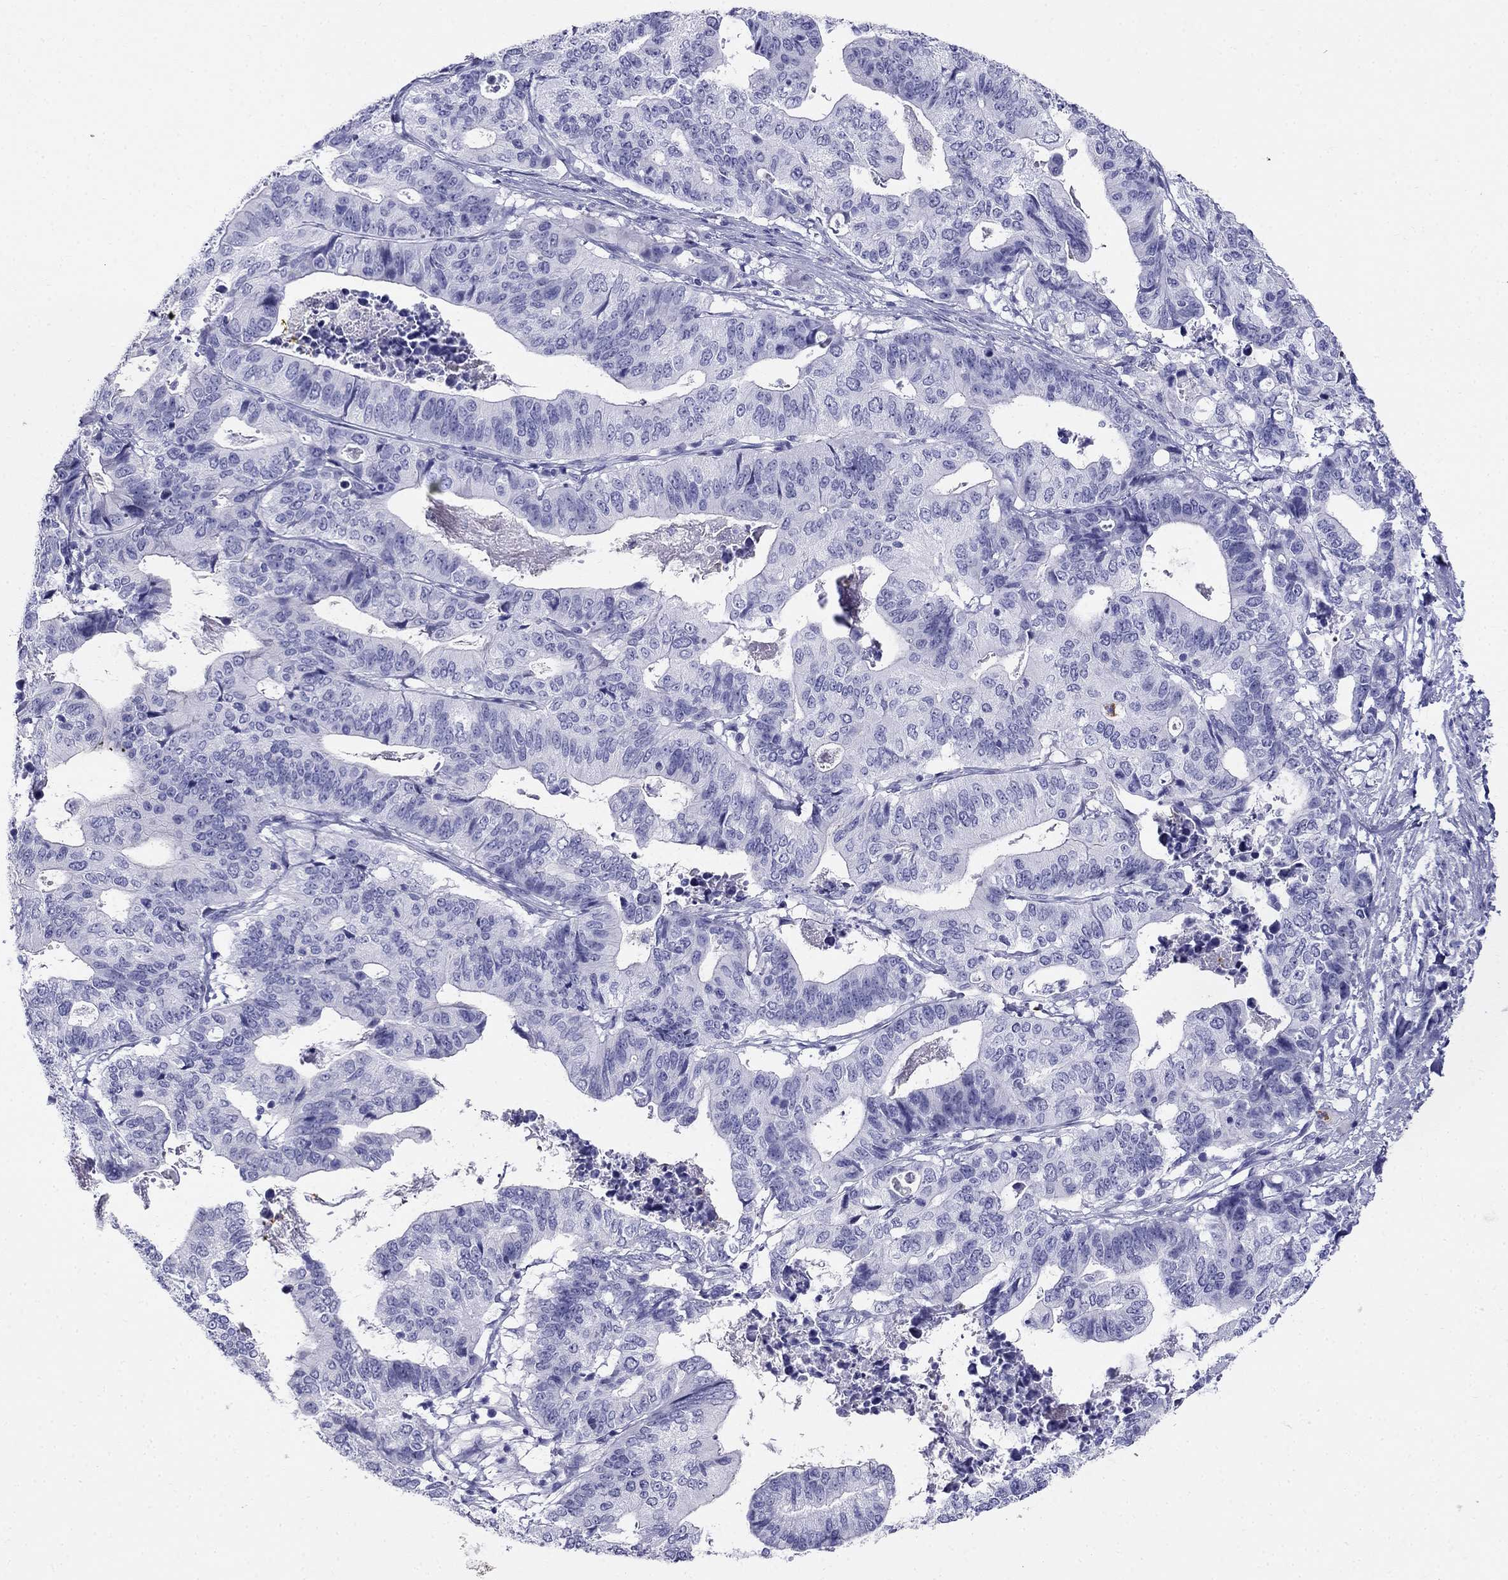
{"staining": {"intensity": "negative", "quantity": "none", "location": "none"}, "tissue": "stomach cancer", "cell_type": "Tumor cells", "image_type": "cancer", "snomed": [{"axis": "morphology", "description": "Adenocarcinoma, NOS"}, {"axis": "topography", "description": "Stomach, upper"}], "caption": "The photomicrograph demonstrates no significant positivity in tumor cells of stomach adenocarcinoma.", "gene": "PPP1R36", "patient": {"sex": "female", "age": 67}}